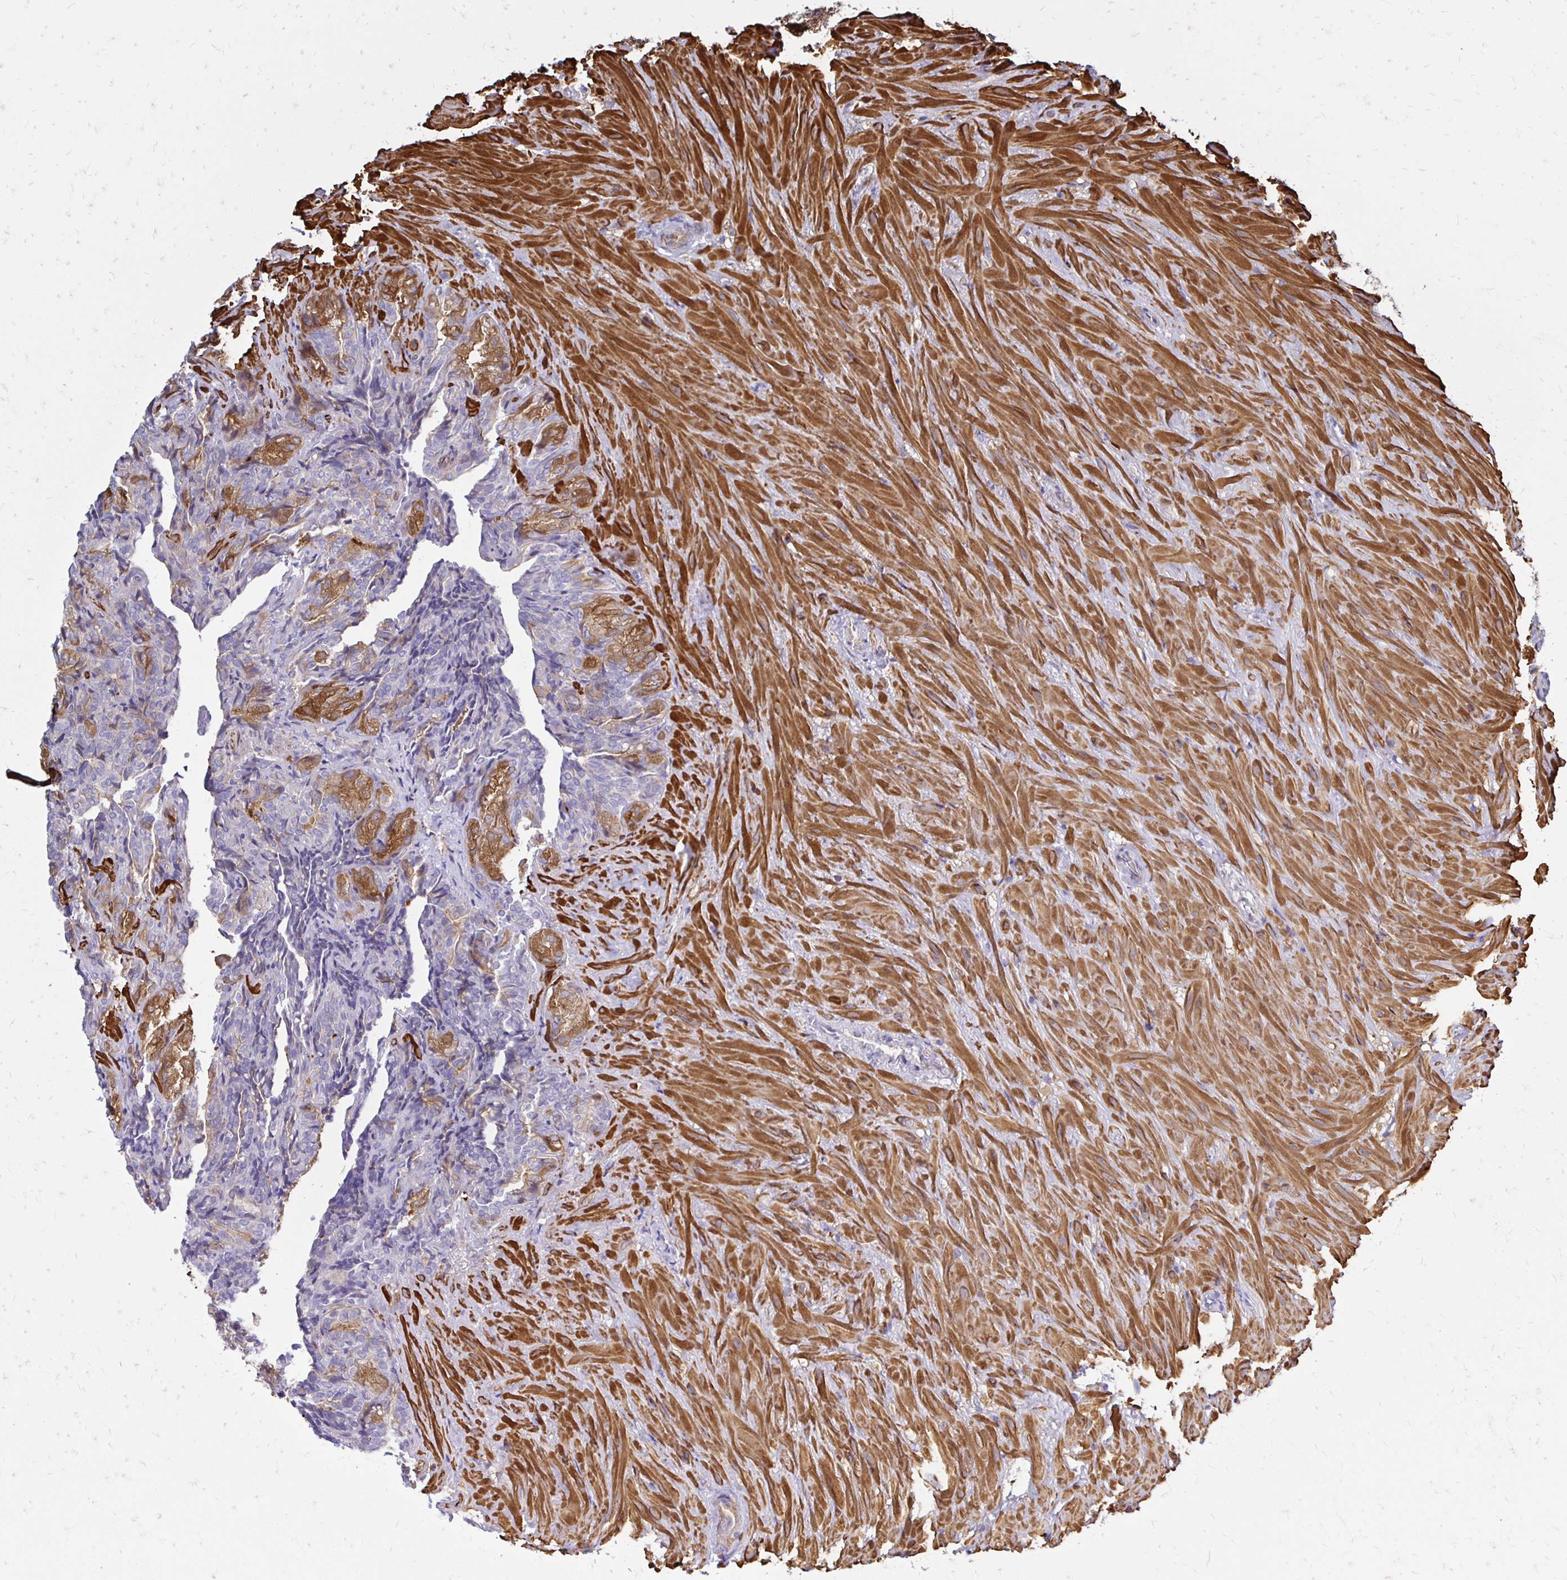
{"staining": {"intensity": "moderate", "quantity": "25%-75%", "location": "cytoplasmic/membranous"}, "tissue": "seminal vesicle", "cell_type": "Glandular cells", "image_type": "normal", "snomed": [{"axis": "morphology", "description": "Normal tissue, NOS"}, {"axis": "topography", "description": "Seminal veicle"}], "caption": "Moderate cytoplasmic/membranous protein expression is present in about 25%-75% of glandular cells in seminal vesicle. Using DAB (3,3'-diaminobenzidine) (brown) and hematoxylin (blue) stains, captured at high magnification using brightfield microscopy.", "gene": "CTPS1", "patient": {"sex": "male", "age": 68}}